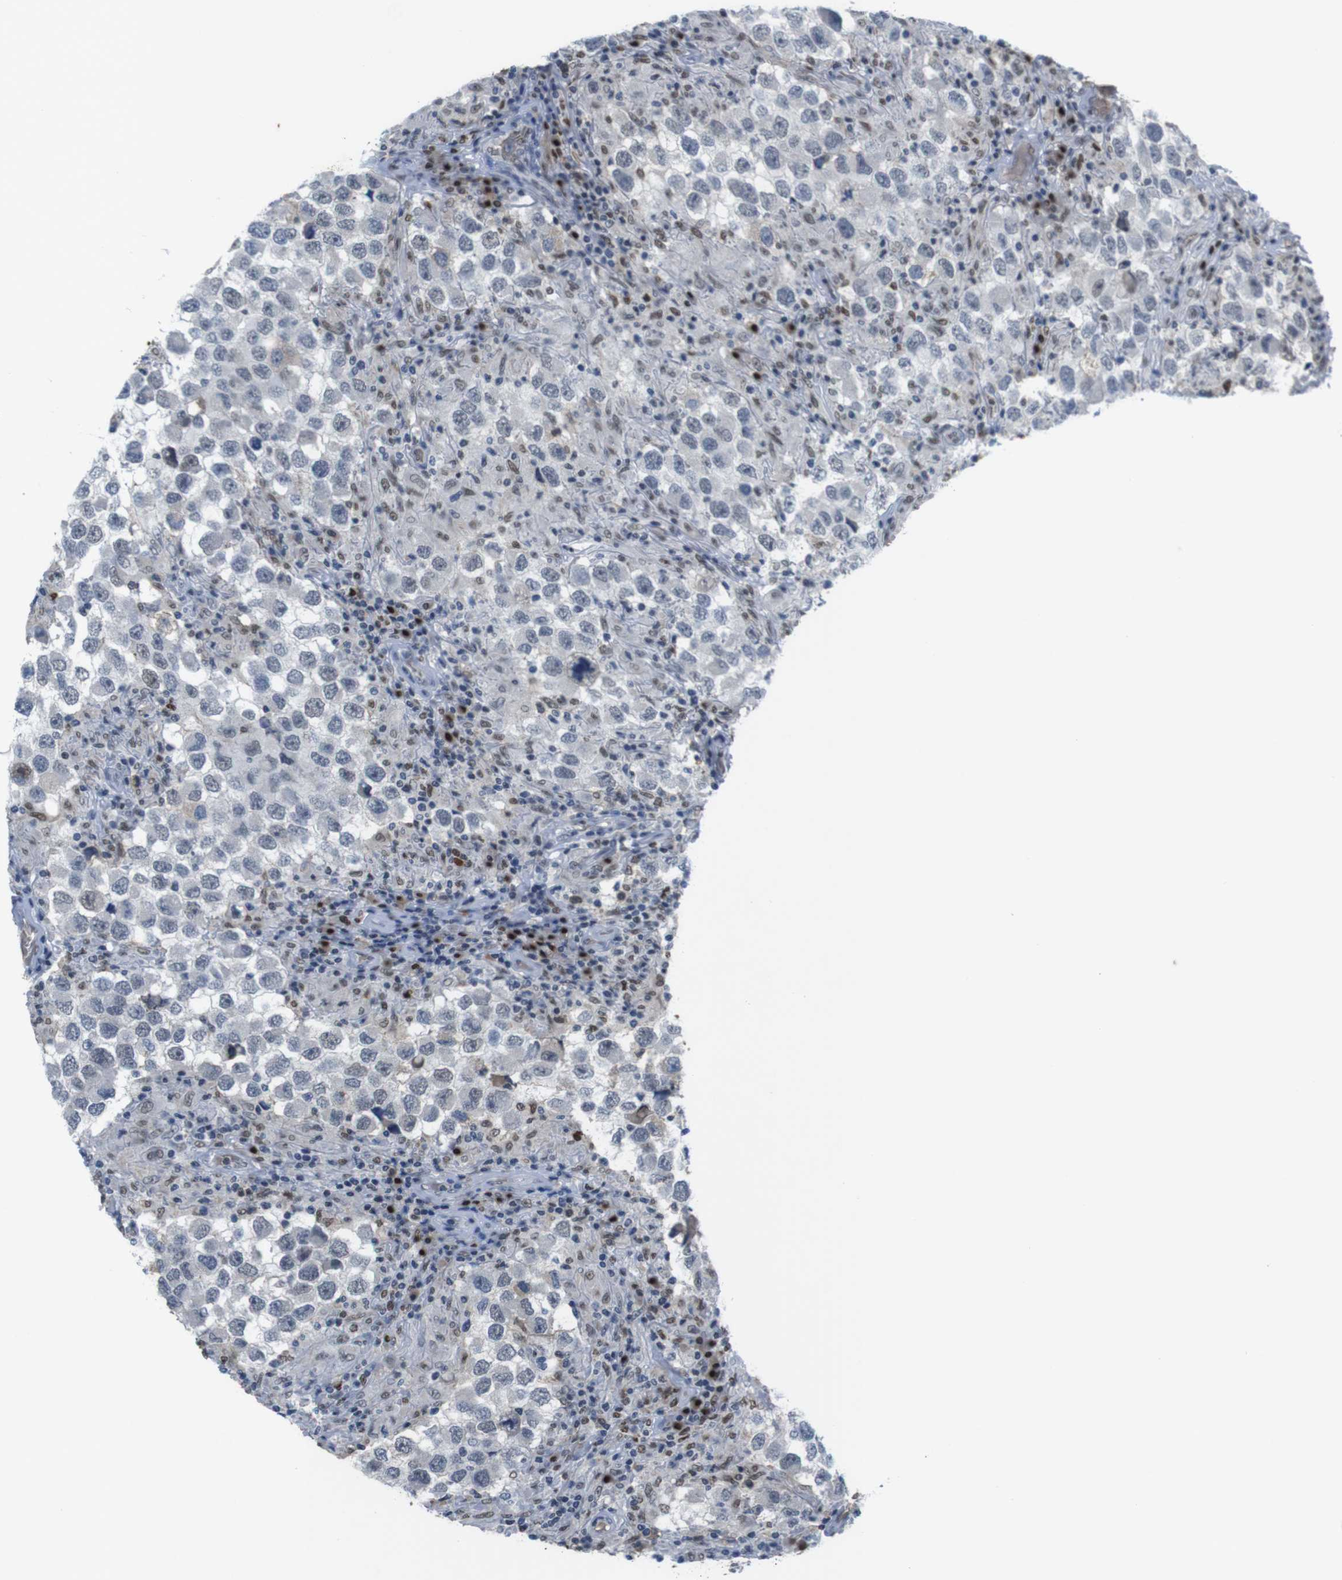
{"staining": {"intensity": "negative", "quantity": "none", "location": "none"}, "tissue": "testis cancer", "cell_type": "Tumor cells", "image_type": "cancer", "snomed": [{"axis": "morphology", "description": "Carcinoma, Embryonal, NOS"}, {"axis": "topography", "description": "Testis"}], "caption": "This micrograph is of testis embryonal carcinoma stained with immunohistochemistry to label a protein in brown with the nuclei are counter-stained blue. There is no expression in tumor cells.", "gene": "SUB1", "patient": {"sex": "male", "age": 21}}